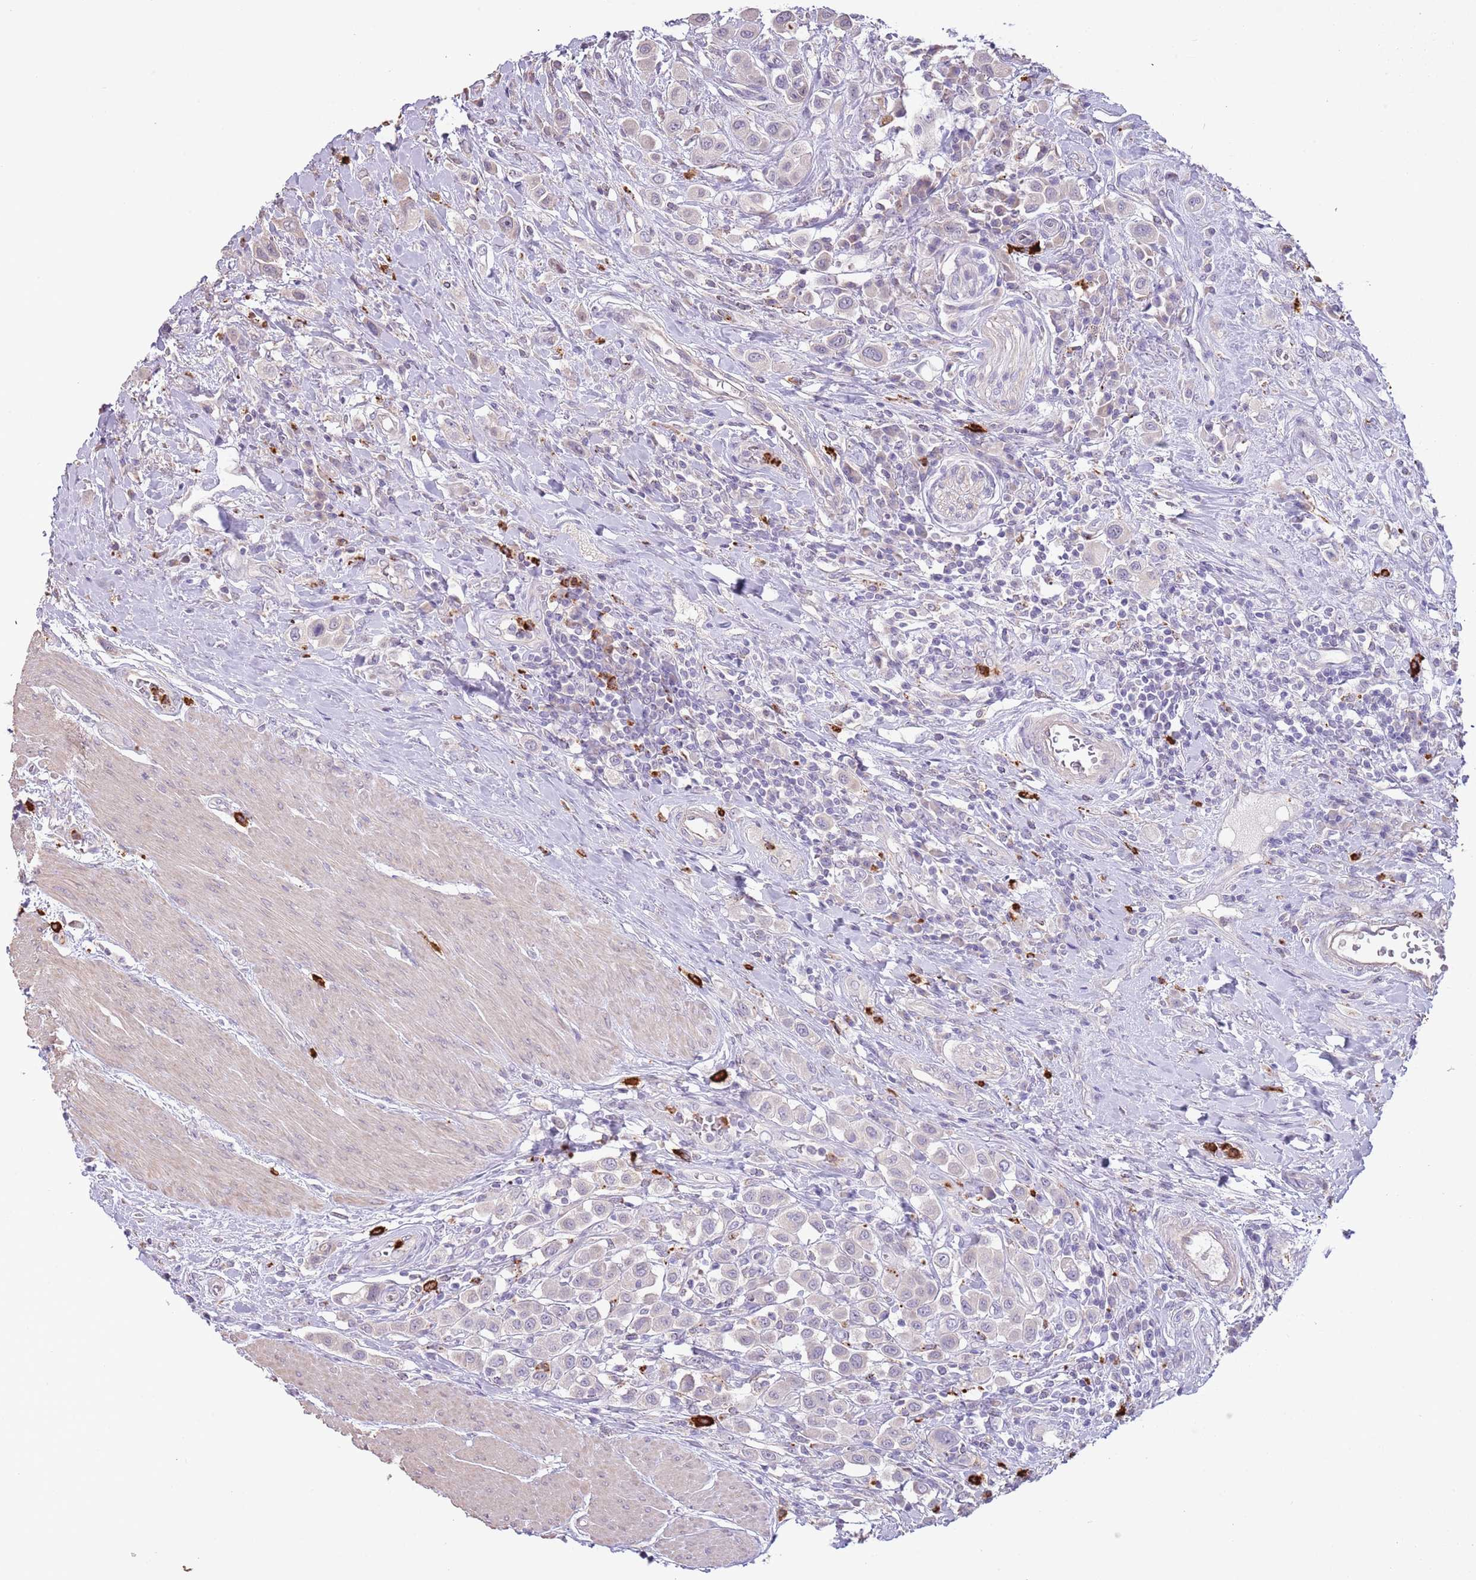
{"staining": {"intensity": "negative", "quantity": "none", "location": "none"}, "tissue": "urothelial cancer", "cell_type": "Tumor cells", "image_type": "cancer", "snomed": [{"axis": "morphology", "description": "Urothelial carcinoma, High grade"}, {"axis": "topography", "description": "Urinary bladder"}], "caption": "Protein analysis of urothelial cancer shows no significant staining in tumor cells. Brightfield microscopy of IHC stained with DAB (3,3'-diaminobenzidine) (brown) and hematoxylin (blue), captured at high magnification.", "gene": "P2RY13", "patient": {"sex": "male", "age": 50}}